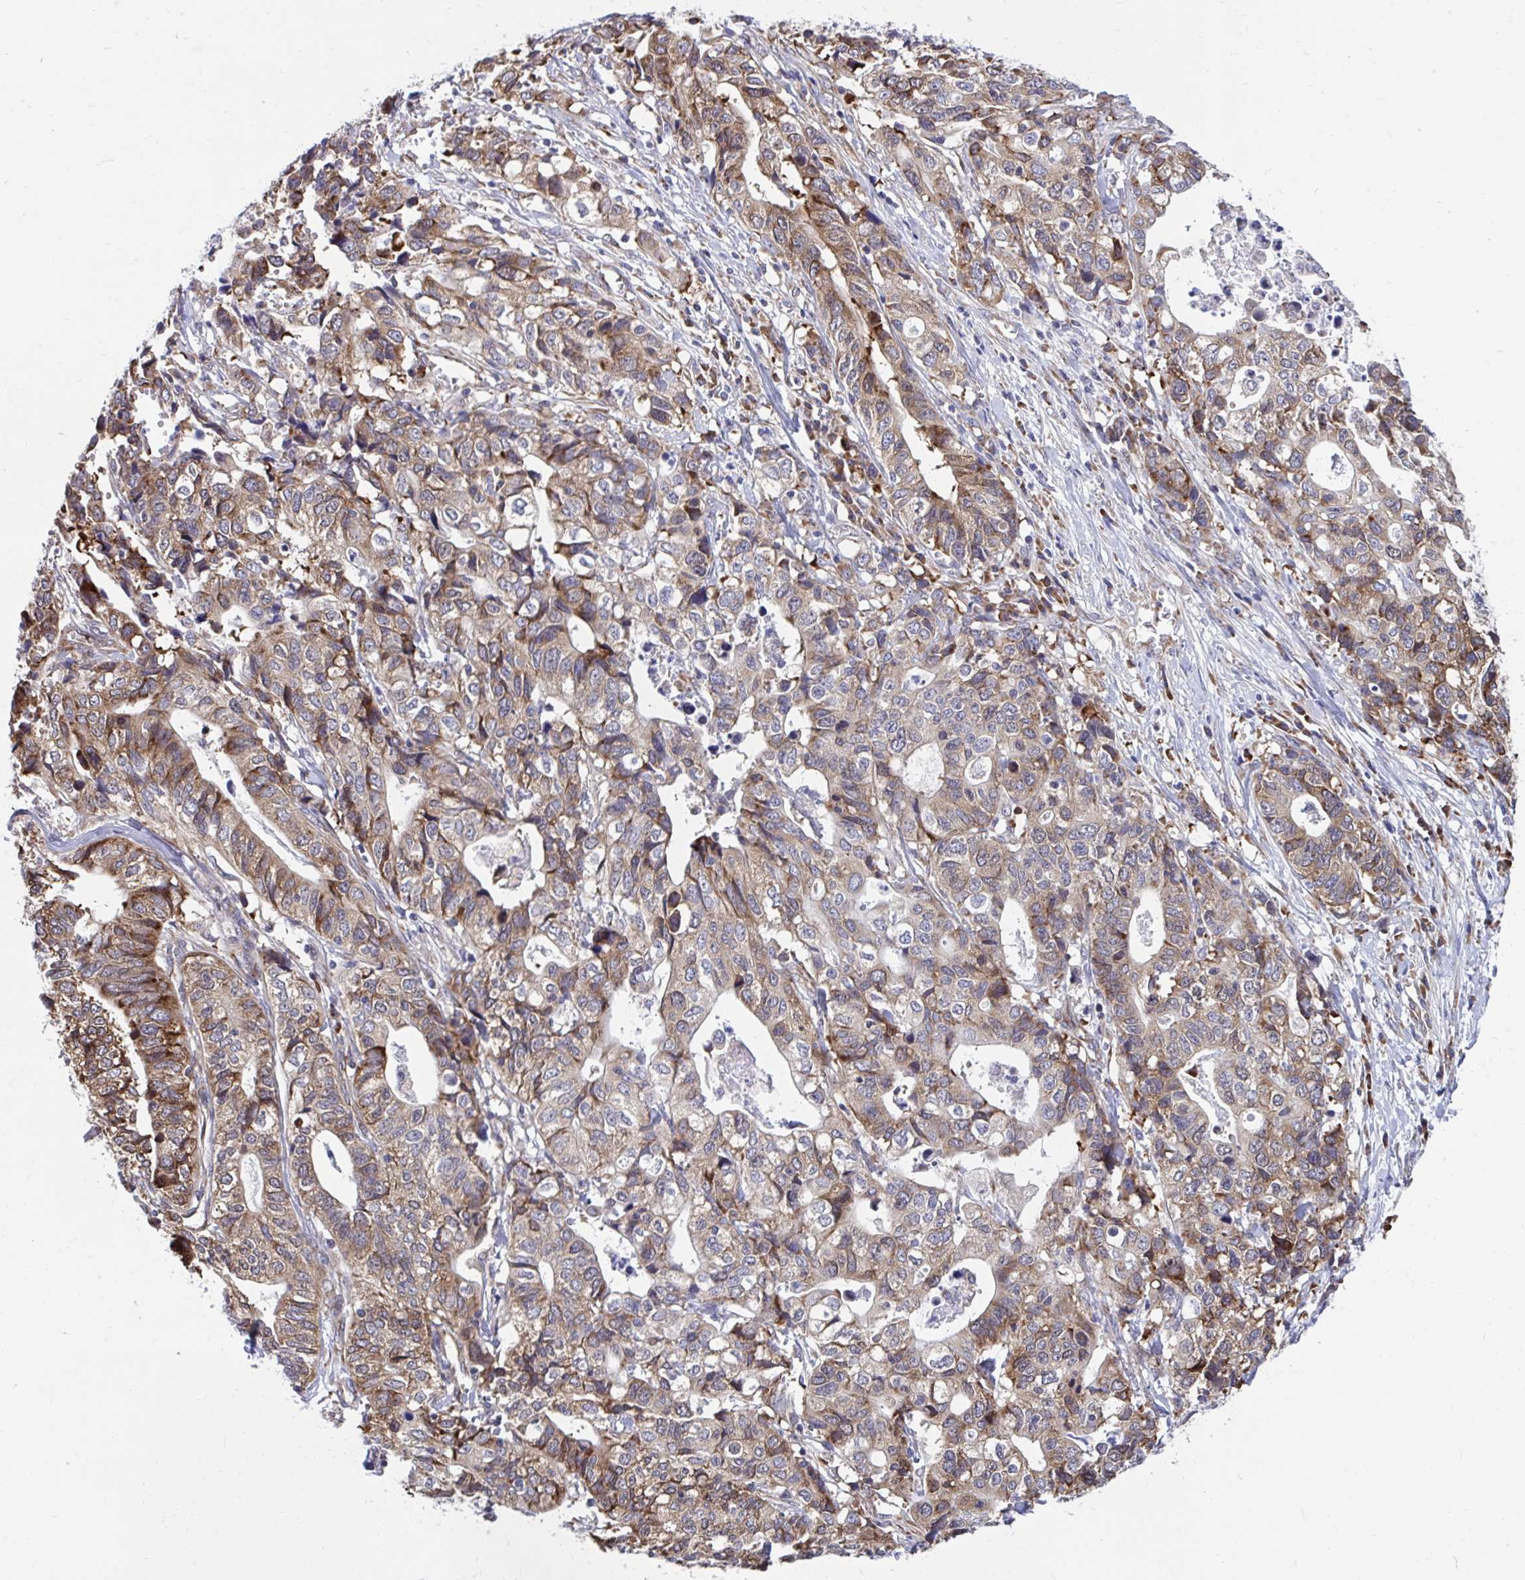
{"staining": {"intensity": "moderate", "quantity": ">75%", "location": "cytoplasmic/membranous"}, "tissue": "stomach cancer", "cell_type": "Tumor cells", "image_type": "cancer", "snomed": [{"axis": "morphology", "description": "Adenocarcinoma, NOS"}, {"axis": "topography", "description": "Stomach, upper"}], "caption": "Protein analysis of adenocarcinoma (stomach) tissue reveals moderate cytoplasmic/membranous expression in about >75% of tumor cells.", "gene": "SELENON", "patient": {"sex": "female", "age": 67}}